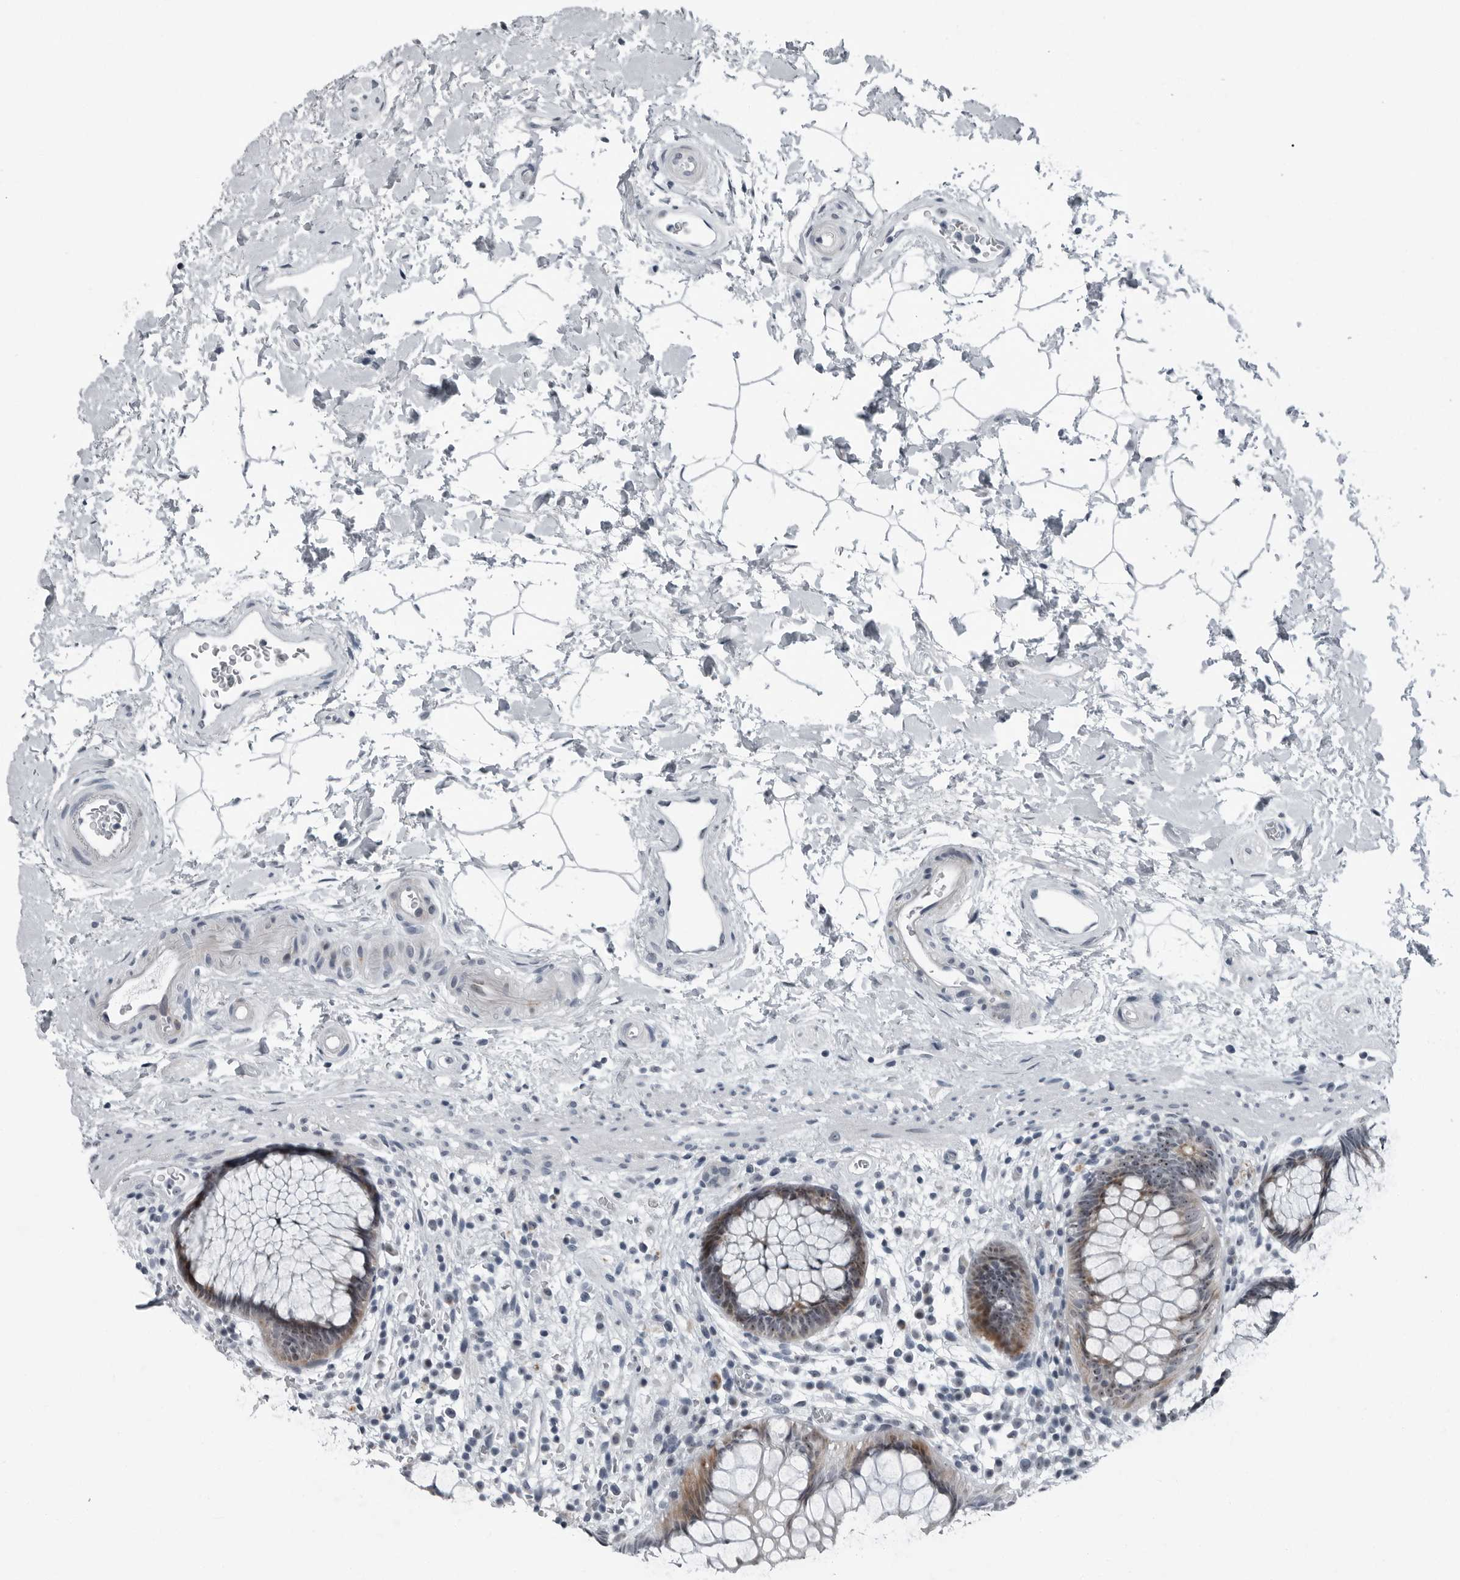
{"staining": {"intensity": "moderate", "quantity": ">75%", "location": "cytoplasmic/membranous,nuclear"}, "tissue": "rectum", "cell_type": "Glandular cells", "image_type": "normal", "snomed": [{"axis": "morphology", "description": "Normal tissue, NOS"}, {"axis": "topography", "description": "Rectum"}], "caption": "Immunohistochemical staining of unremarkable rectum displays moderate cytoplasmic/membranous,nuclear protein expression in approximately >75% of glandular cells. The staining is performed using DAB brown chromogen to label protein expression. The nuclei are counter-stained blue using hematoxylin.", "gene": "PDCD11", "patient": {"sex": "male", "age": 51}}